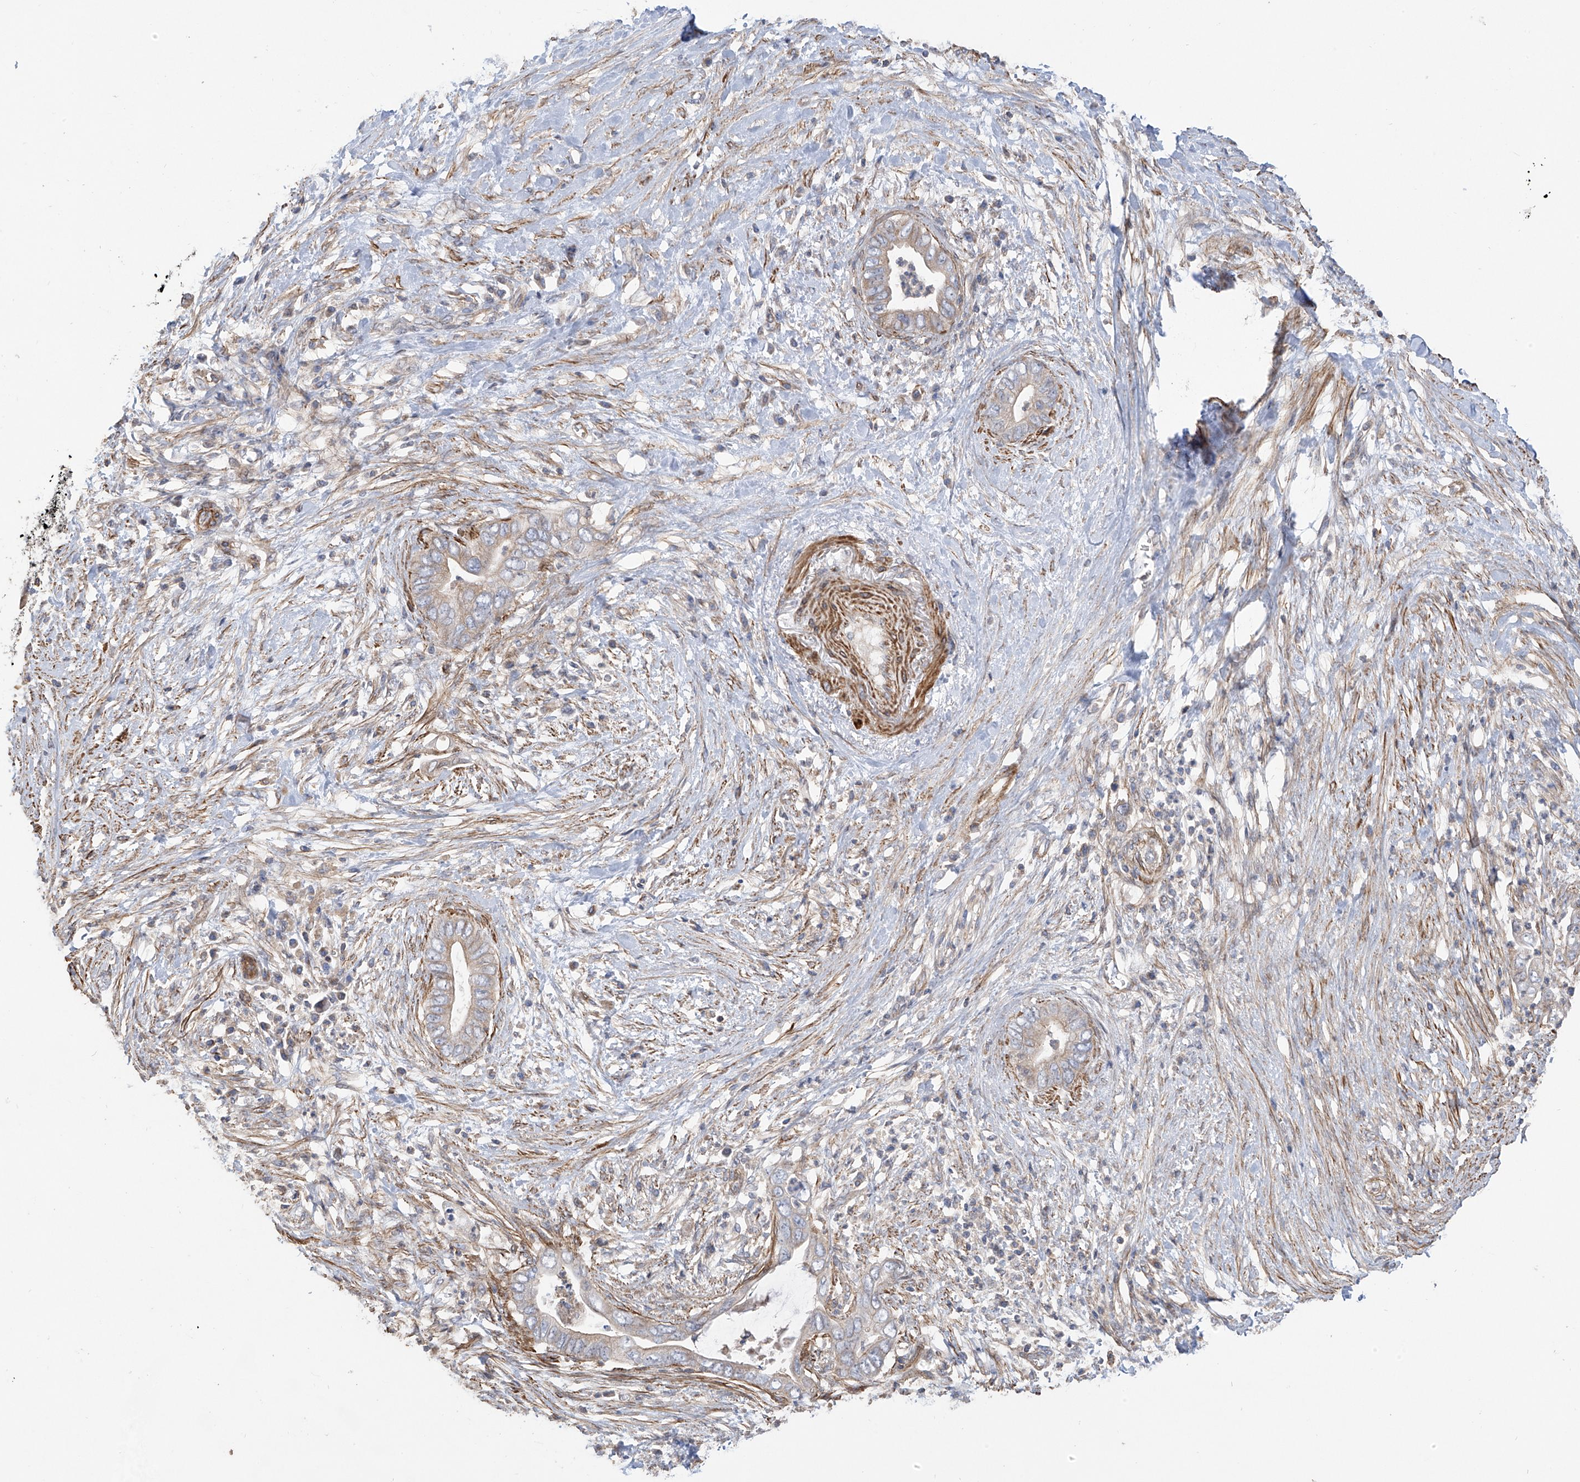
{"staining": {"intensity": "weak", "quantity": "<25%", "location": "cytoplasmic/membranous"}, "tissue": "pancreatic cancer", "cell_type": "Tumor cells", "image_type": "cancer", "snomed": [{"axis": "morphology", "description": "Adenocarcinoma, NOS"}, {"axis": "topography", "description": "Pancreas"}], "caption": "This is an immunohistochemistry photomicrograph of human pancreatic adenocarcinoma. There is no positivity in tumor cells.", "gene": "SLC43A3", "patient": {"sex": "male", "age": 75}}